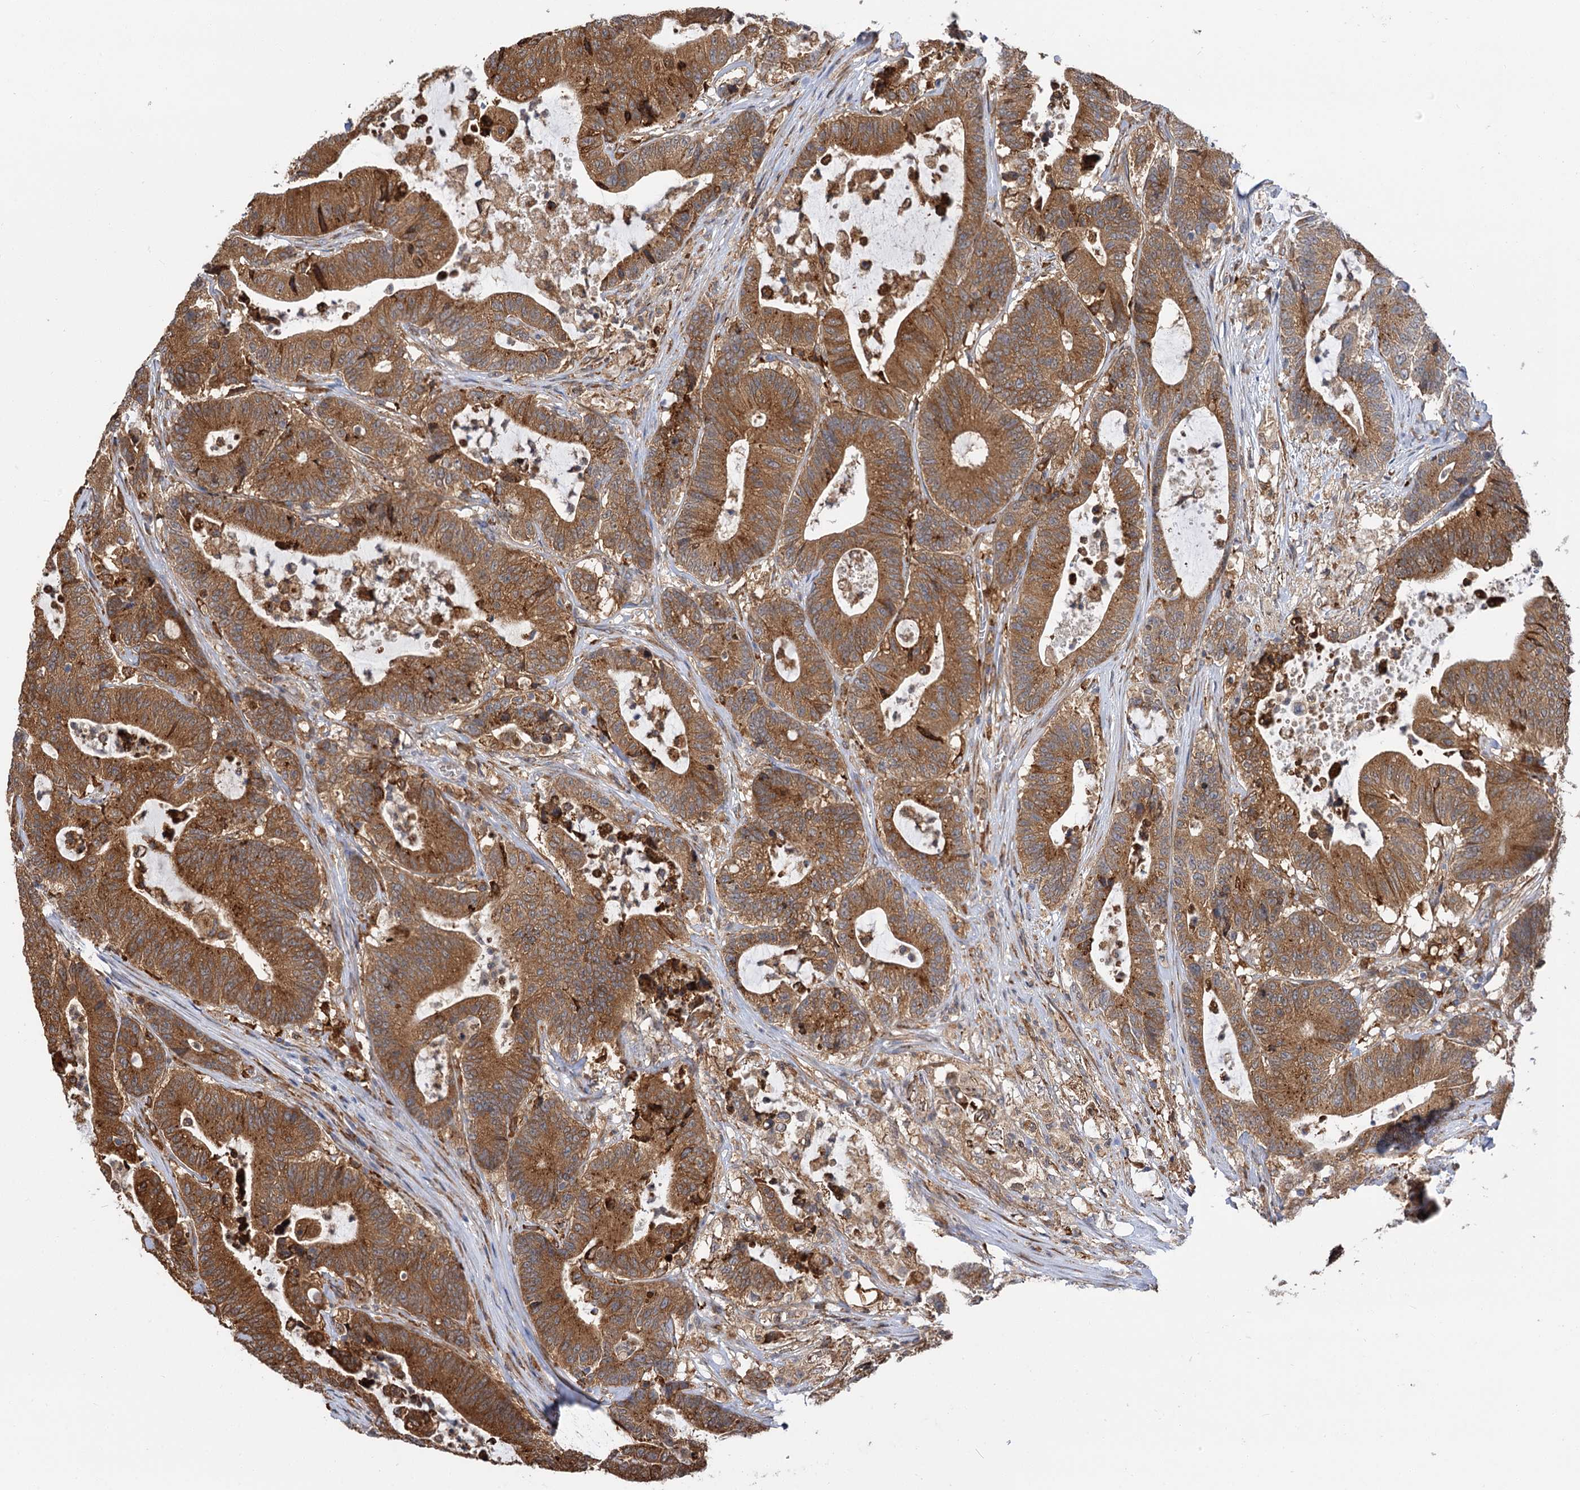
{"staining": {"intensity": "strong", "quantity": ">75%", "location": "cytoplasmic/membranous"}, "tissue": "colorectal cancer", "cell_type": "Tumor cells", "image_type": "cancer", "snomed": [{"axis": "morphology", "description": "Adenocarcinoma, NOS"}, {"axis": "topography", "description": "Colon"}], "caption": "Human colorectal adenocarcinoma stained with a protein marker reveals strong staining in tumor cells.", "gene": "PPIP5K2", "patient": {"sex": "female", "age": 84}}